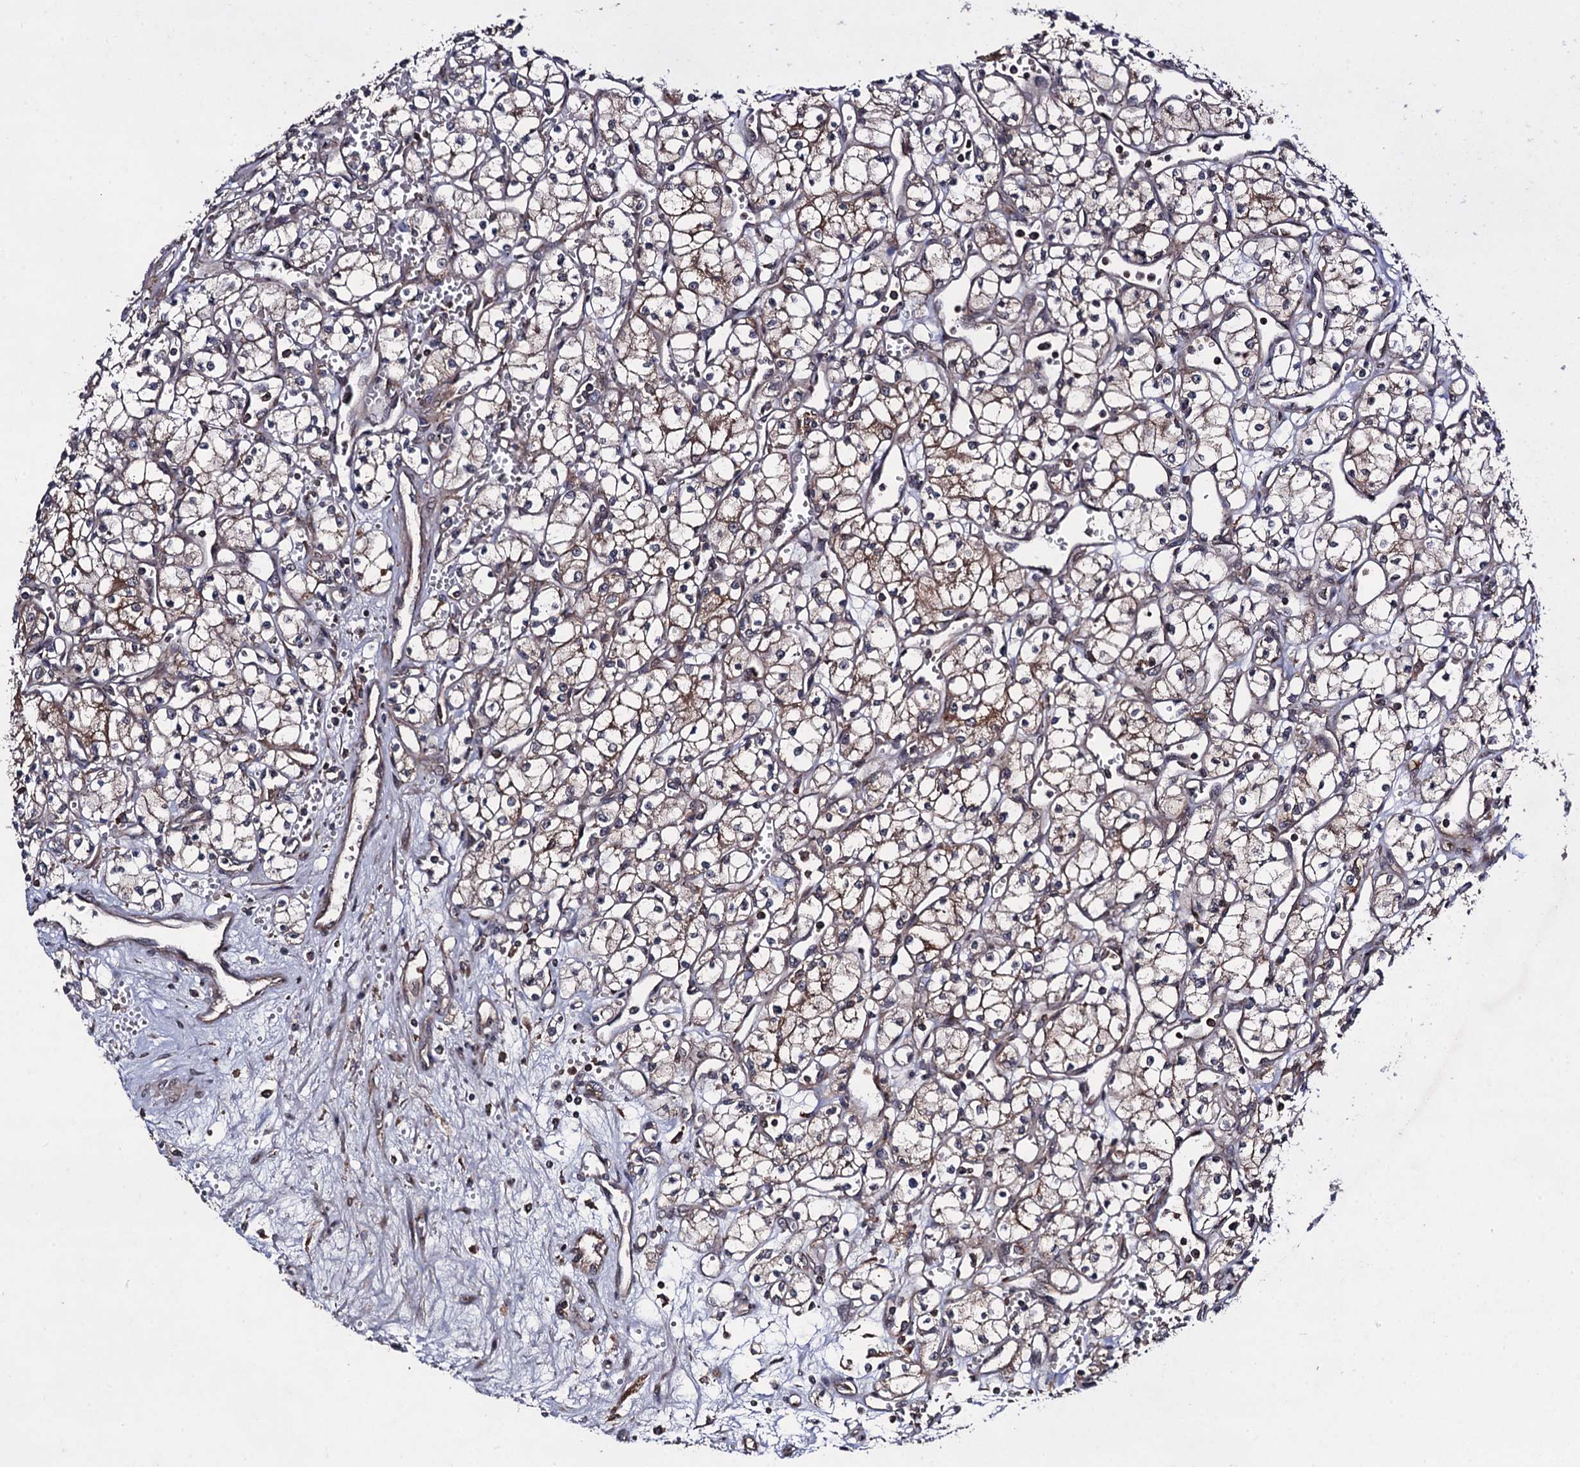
{"staining": {"intensity": "weak", "quantity": "<25%", "location": "cytoplasmic/membranous"}, "tissue": "renal cancer", "cell_type": "Tumor cells", "image_type": "cancer", "snomed": [{"axis": "morphology", "description": "Adenocarcinoma, NOS"}, {"axis": "topography", "description": "Kidney"}], "caption": "The immunohistochemistry (IHC) photomicrograph has no significant expression in tumor cells of adenocarcinoma (renal) tissue.", "gene": "KXD1", "patient": {"sex": "male", "age": 59}}